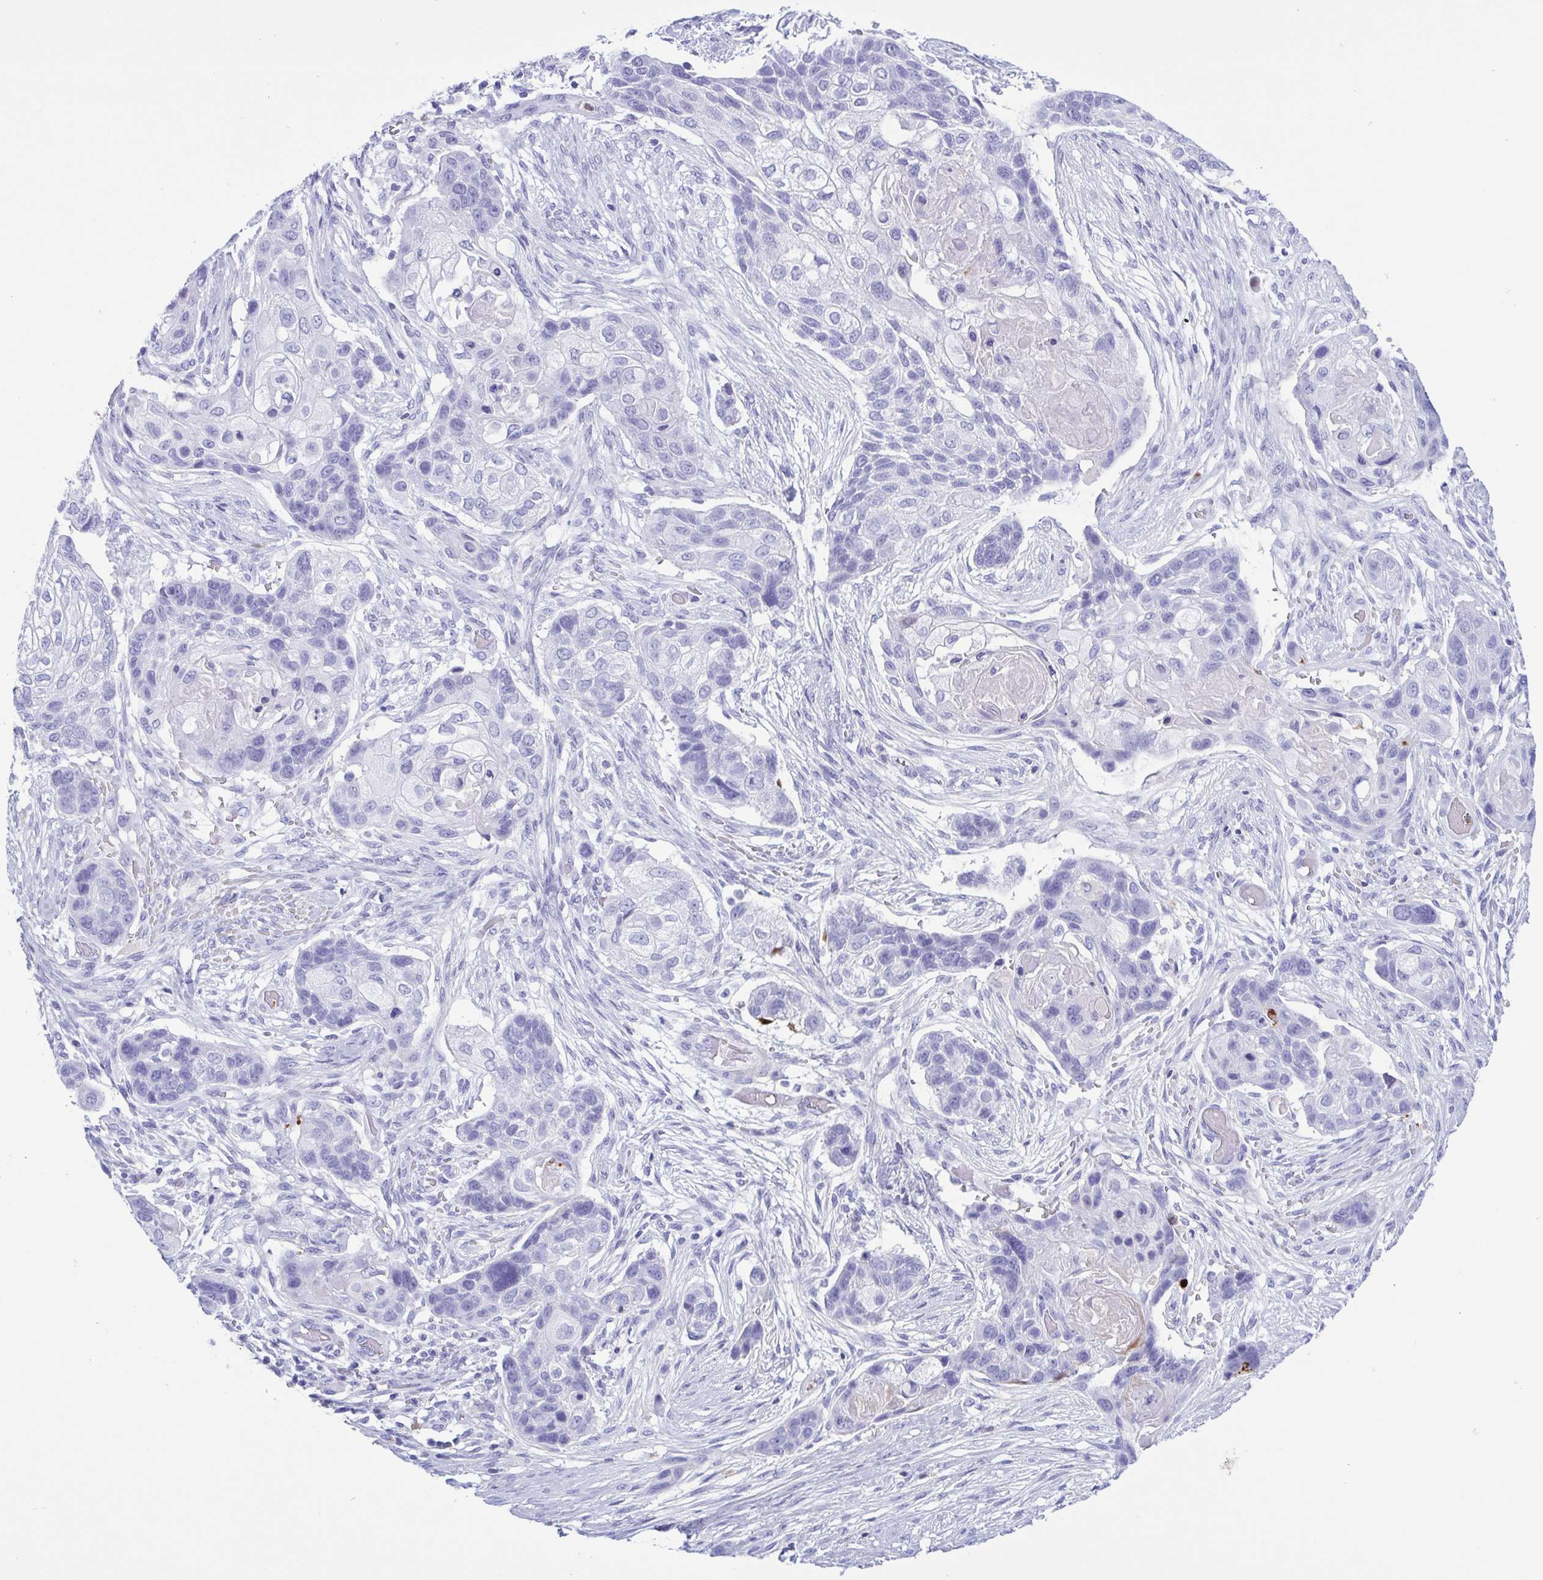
{"staining": {"intensity": "negative", "quantity": "none", "location": "none"}, "tissue": "lung cancer", "cell_type": "Tumor cells", "image_type": "cancer", "snomed": [{"axis": "morphology", "description": "Squamous cell carcinoma, NOS"}, {"axis": "topography", "description": "Lung"}], "caption": "High magnification brightfield microscopy of lung cancer stained with DAB (brown) and counterstained with hematoxylin (blue): tumor cells show no significant staining.", "gene": "LTF", "patient": {"sex": "male", "age": 69}}